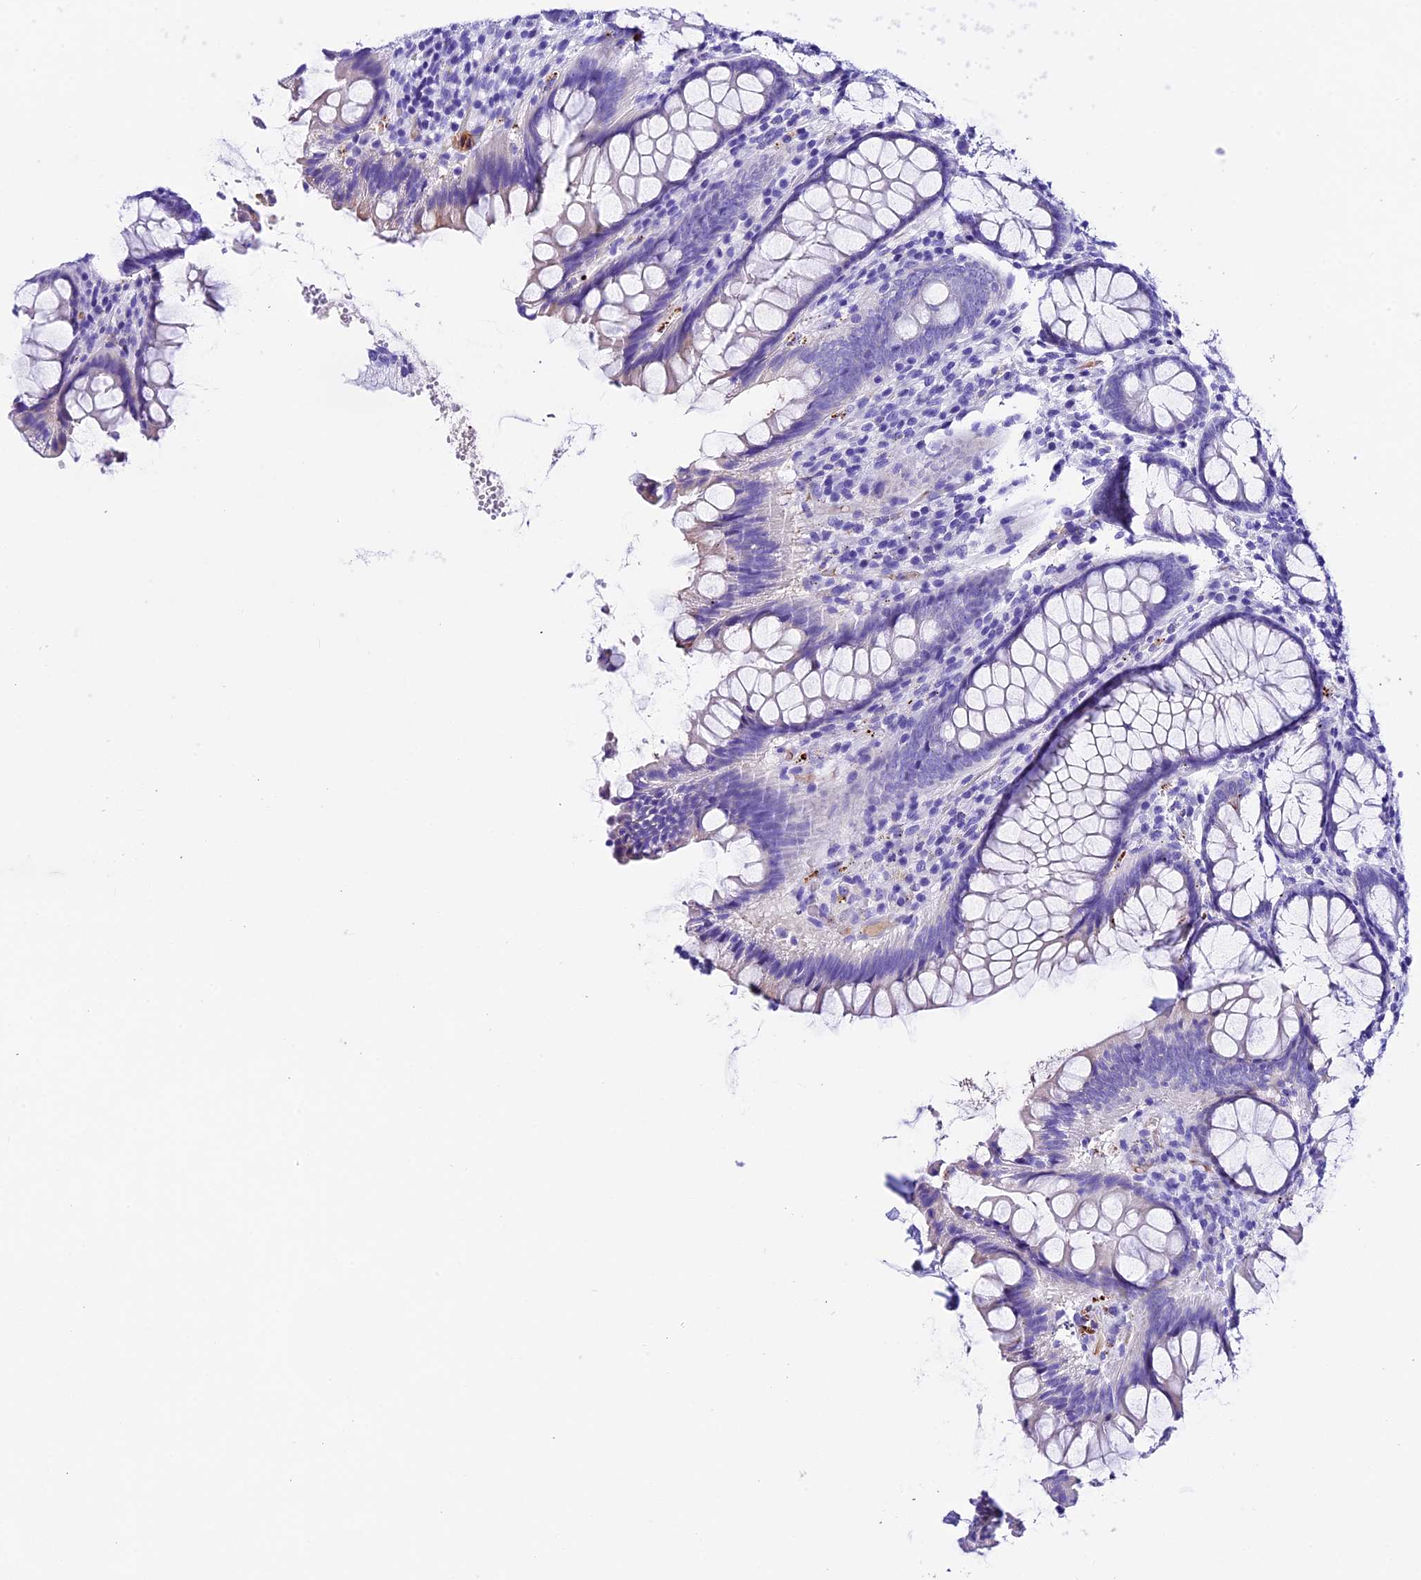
{"staining": {"intensity": "negative", "quantity": "none", "location": "none"}, "tissue": "colon", "cell_type": "Endothelial cells", "image_type": "normal", "snomed": [{"axis": "morphology", "description": "Normal tissue, NOS"}, {"axis": "topography", "description": "Colon"}], "caption": "Endothelial cells are negative for protein expression in unremarkable human colon. (DAB IHC, high magnification).", "gene": "PSG11", "patient": {"sex": "female", "age": 79}}